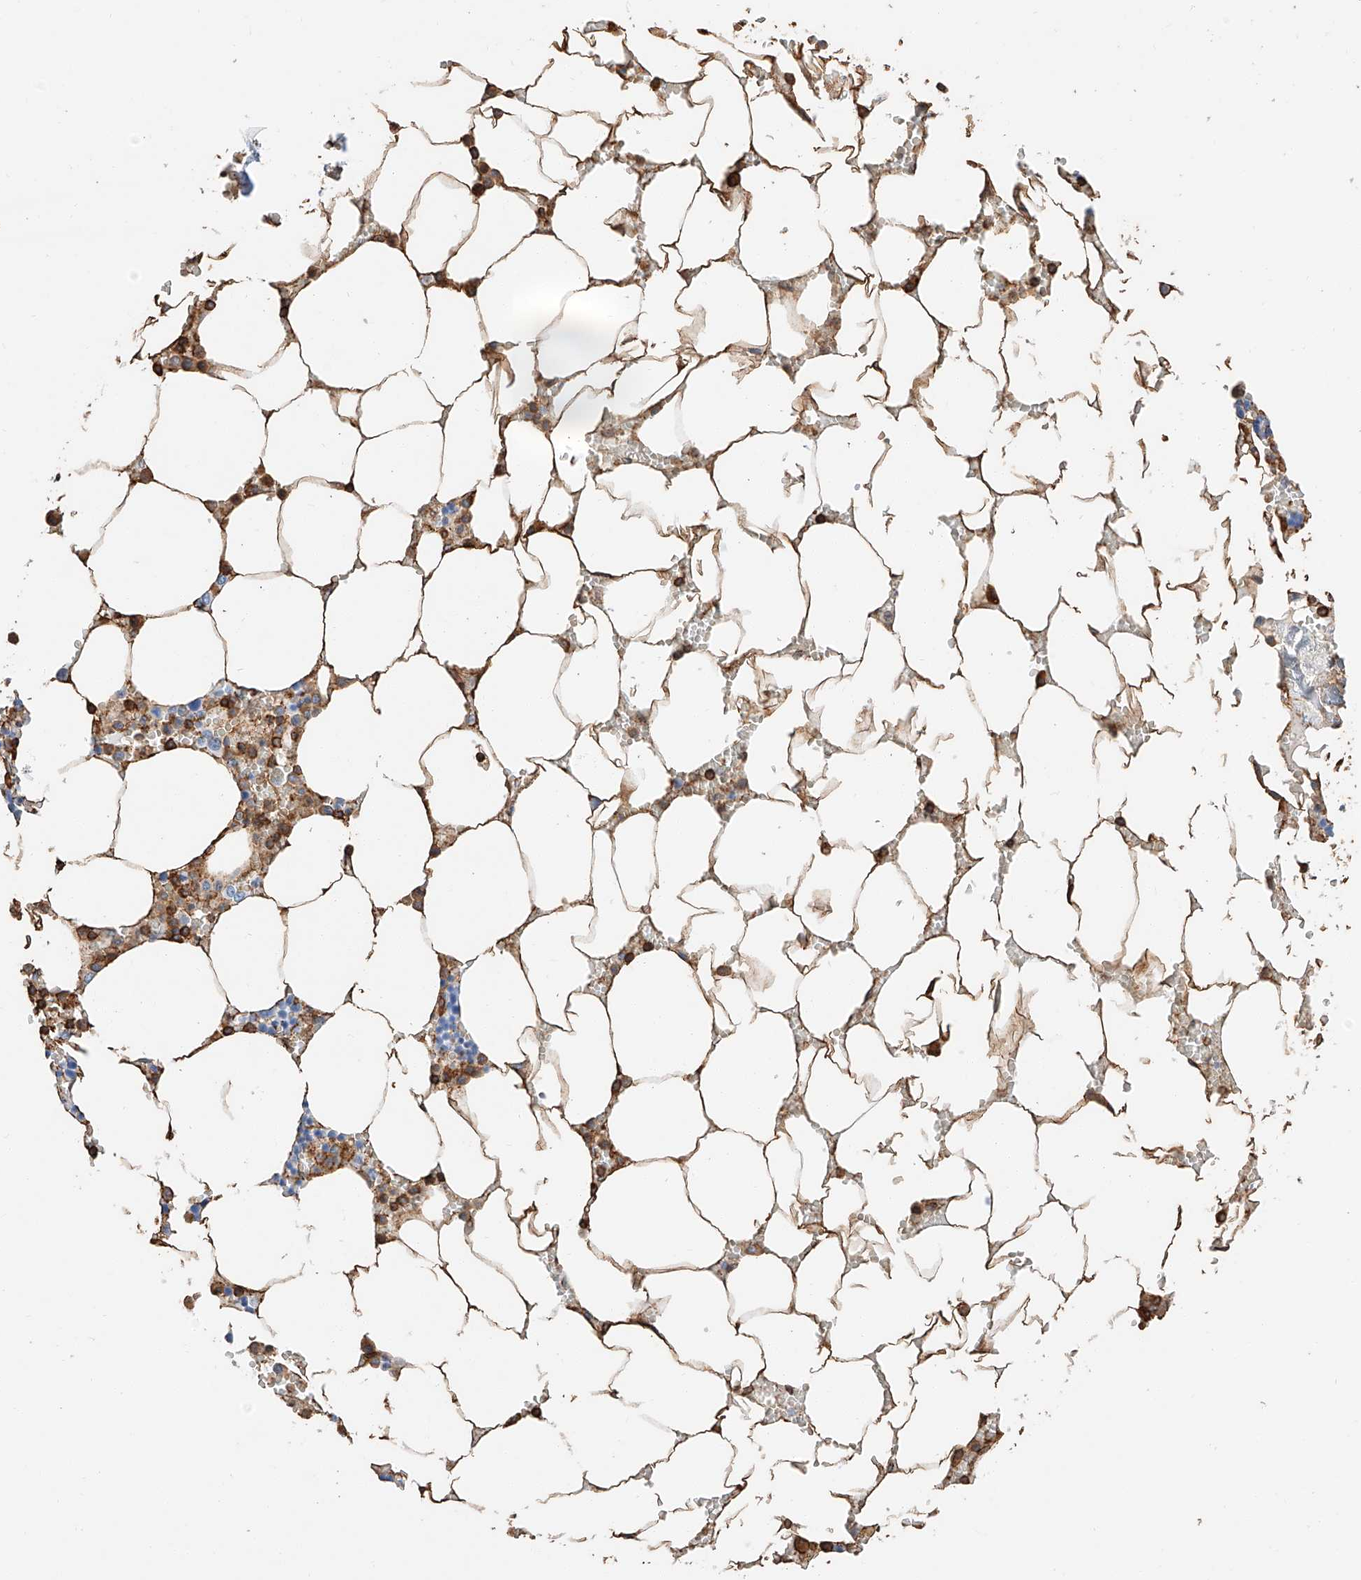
{"staining": {"intensity": "moderate", "quantity": "25%-75%", "location": "cytoplasmic/membranous"}, "tissue": "bone marrow", "cell_type": "Hematopoietic cells", "image_type": "normal", "snomed": [{"axis": "morphology", "description": "Normal tissue, NOS"}, {"axis": "topography", "description": "Bone marrow"}], "caption": "Unremarkable bone marrow exhibits moderate cytoplasmic/membranous positivity in approximately 25%-75% of hematopoietic cells (brown staining indicates protein expression, while blue staining denotes nuclei)..", "gene": "WFS1", "patient": {"sex": "male", "age": 70}}